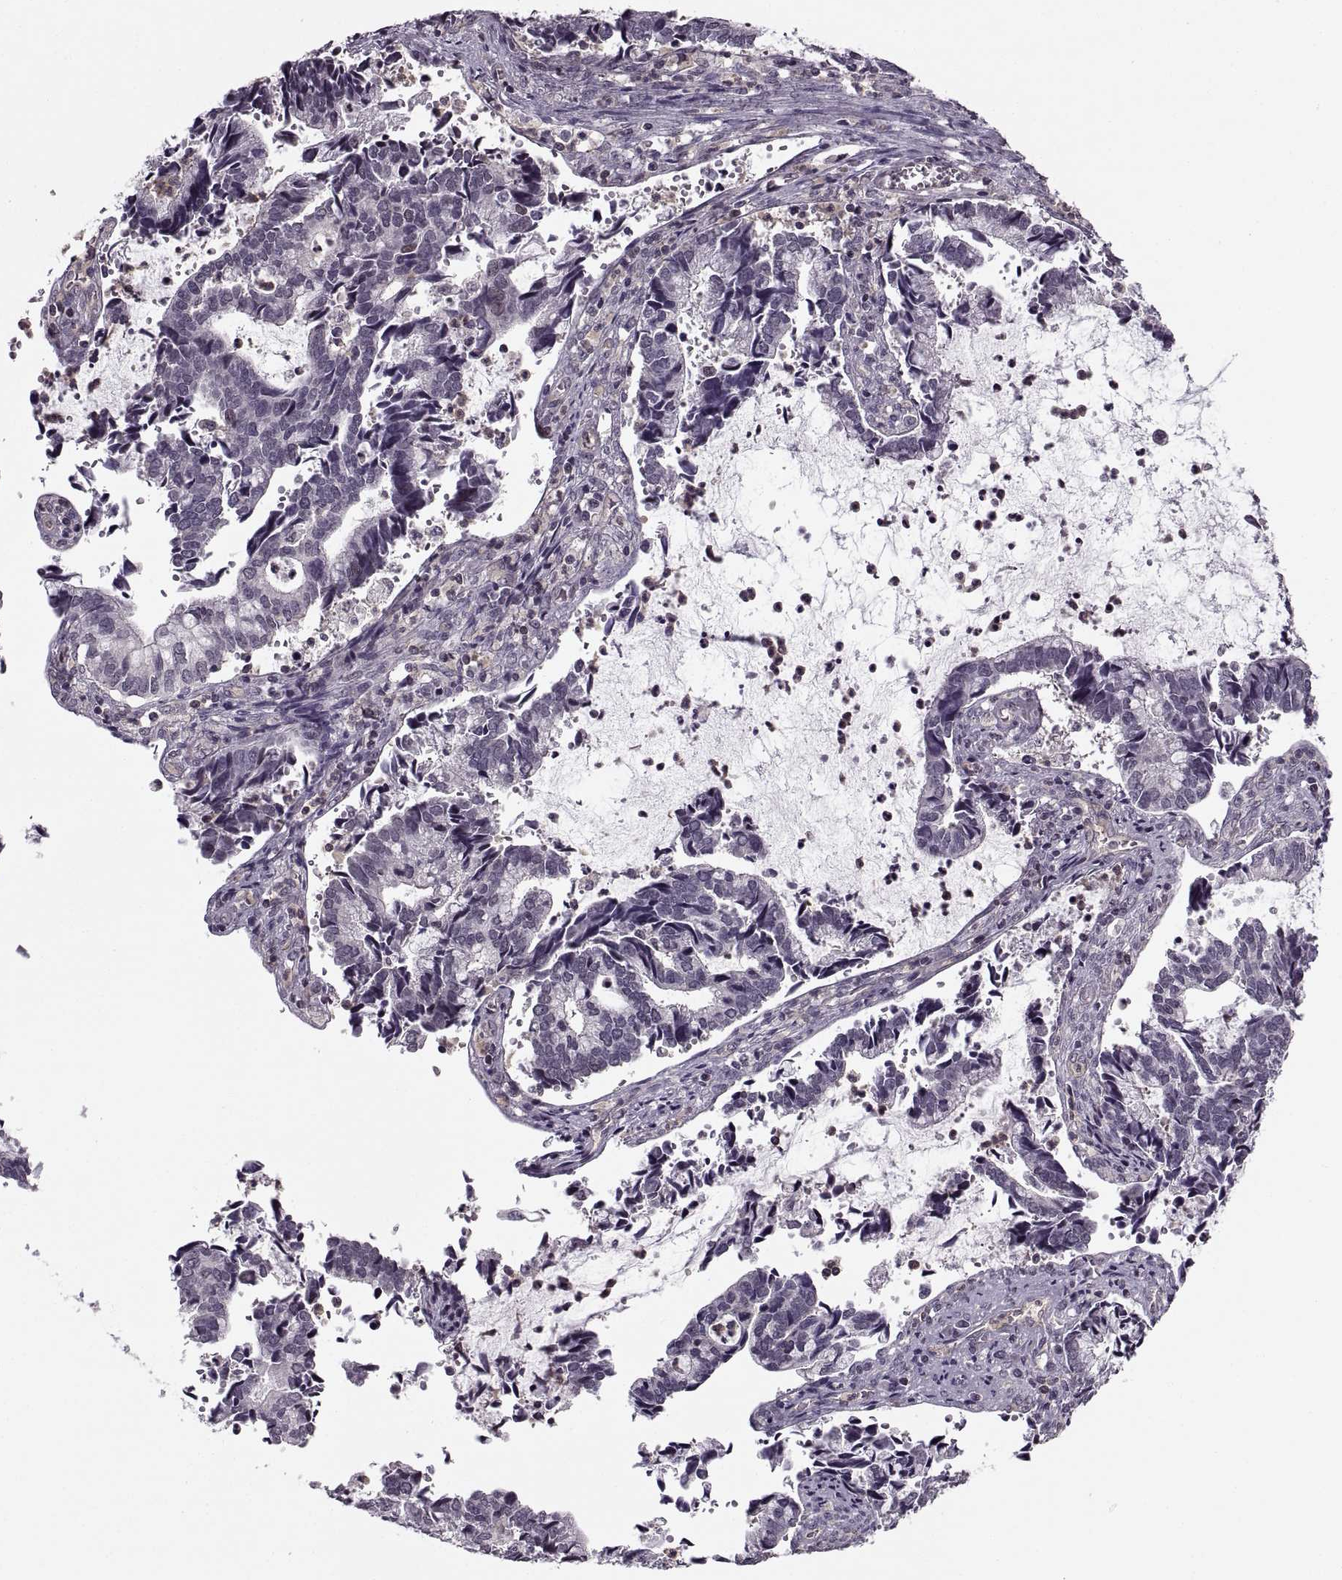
{"staining": {"intensity": "negative", "quantity": "none", "location": "none"}, "tissue": "cervical cancer", "cell_type": "Tumor cells", "image_type": "cancer", "snomed": [{"axis": "morphology", "description": "Adenocarcinoma, NOS"}, {"axis": "topography", "description": "Cervix"}], "caption": "High power microscopy image of an immunohistochemistry (IHC) photomicrograph of cervical cancer, revealing no significant positivity in tumor cells.", "gene": "LUZP2", "patient": {"sex": "female", "age": 42}}